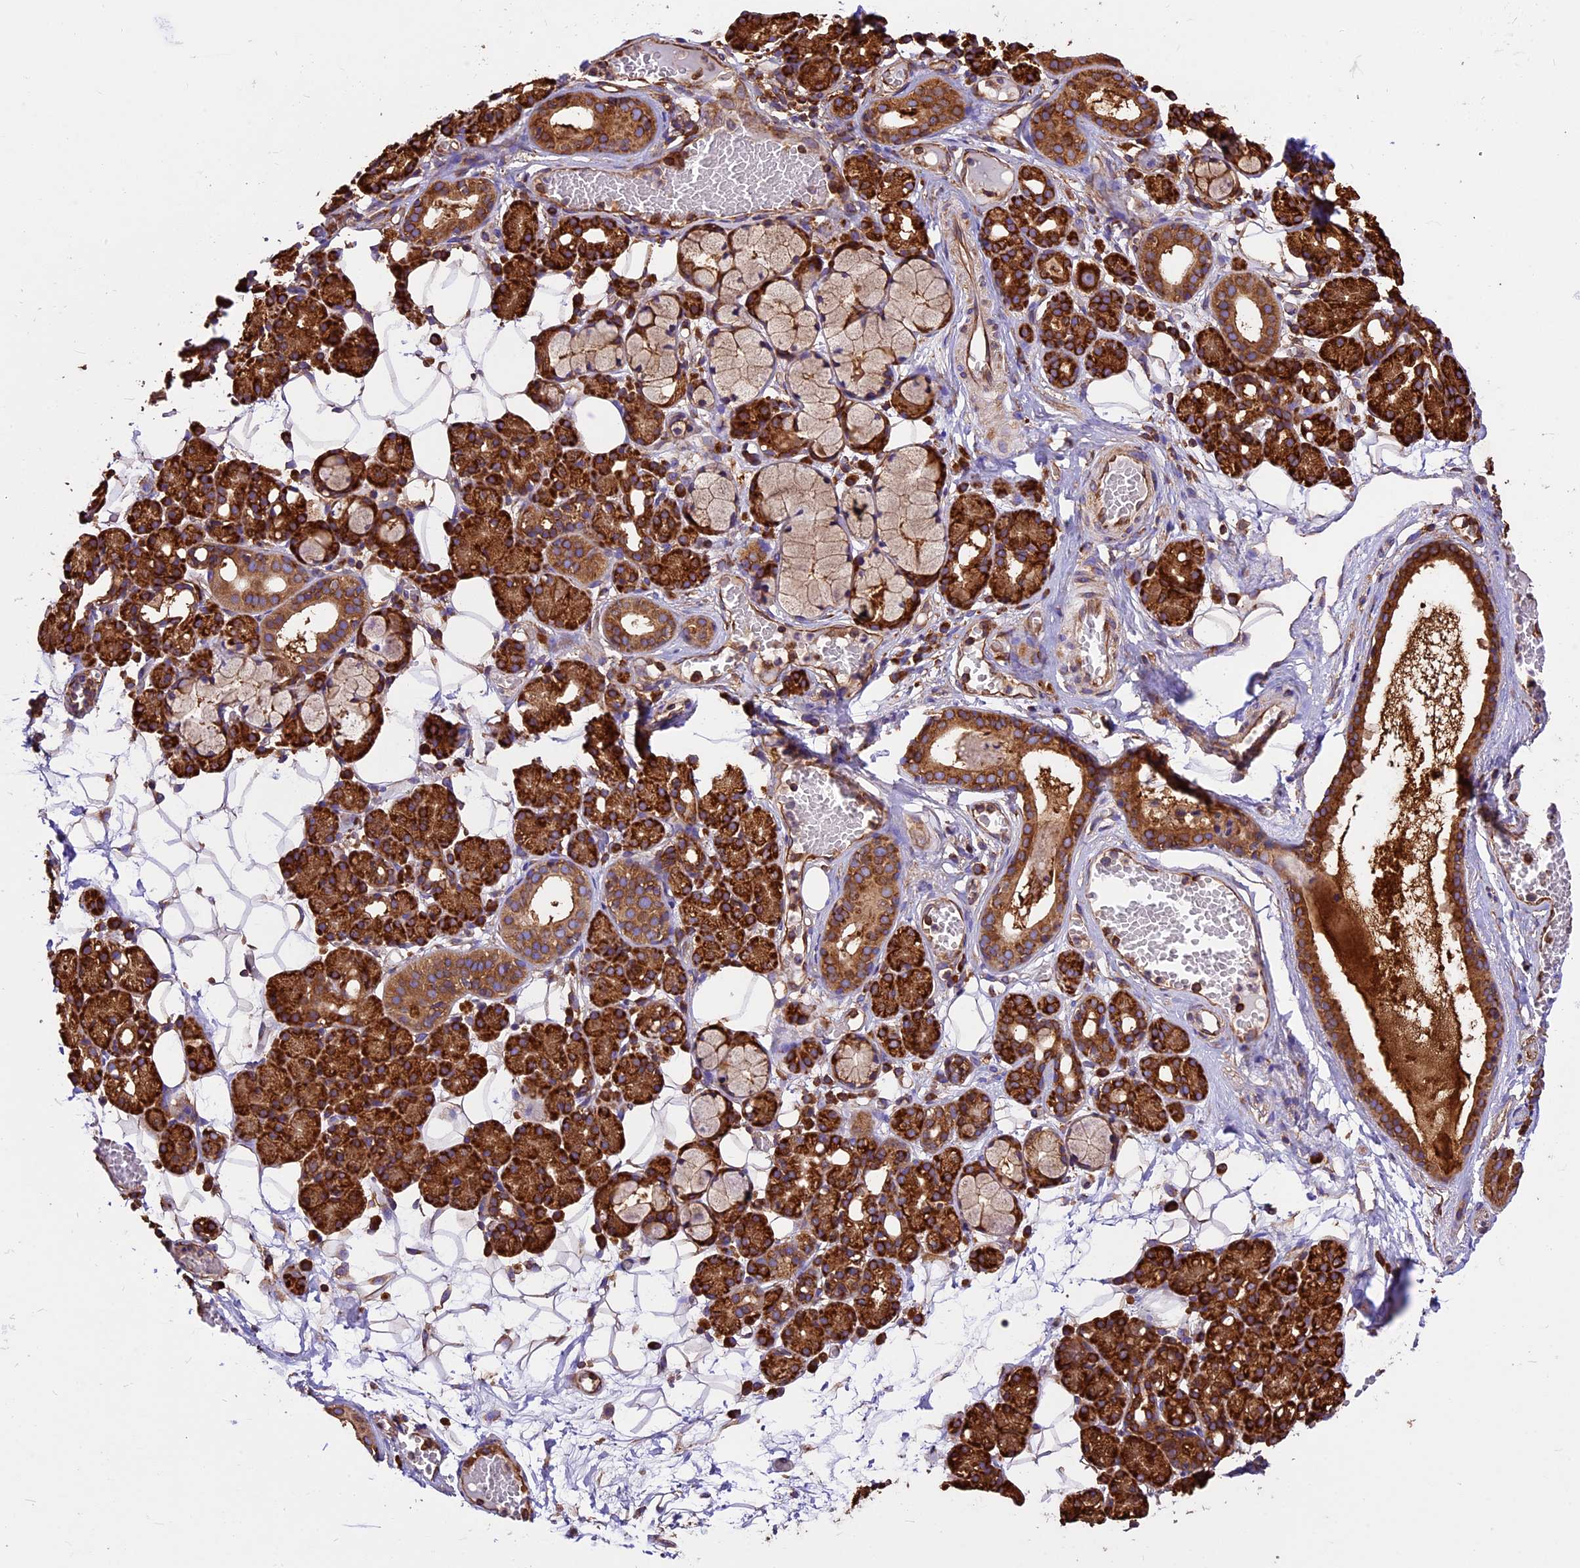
{"staining": {"intensity": "strong", "quantity": ">75%", "location": "cytoplasmic/membranous"}, "tissue": "salivary gland", "cell_type": "Glandular cells", "image_type": "normal", "snomed": [{"axis": "morphology", "description": "Normal tissue, NOS"}, {"axis": "topography", "description": "Salivary gland"}], "caption": "Normal salivary gland was stained to show a protein in brown. There is high levels of strong cytoplasmic/membranous expression in about >75% of glandular cells.", "gene": "KARS1", "patient": {"sex": "male", "age": 63}}